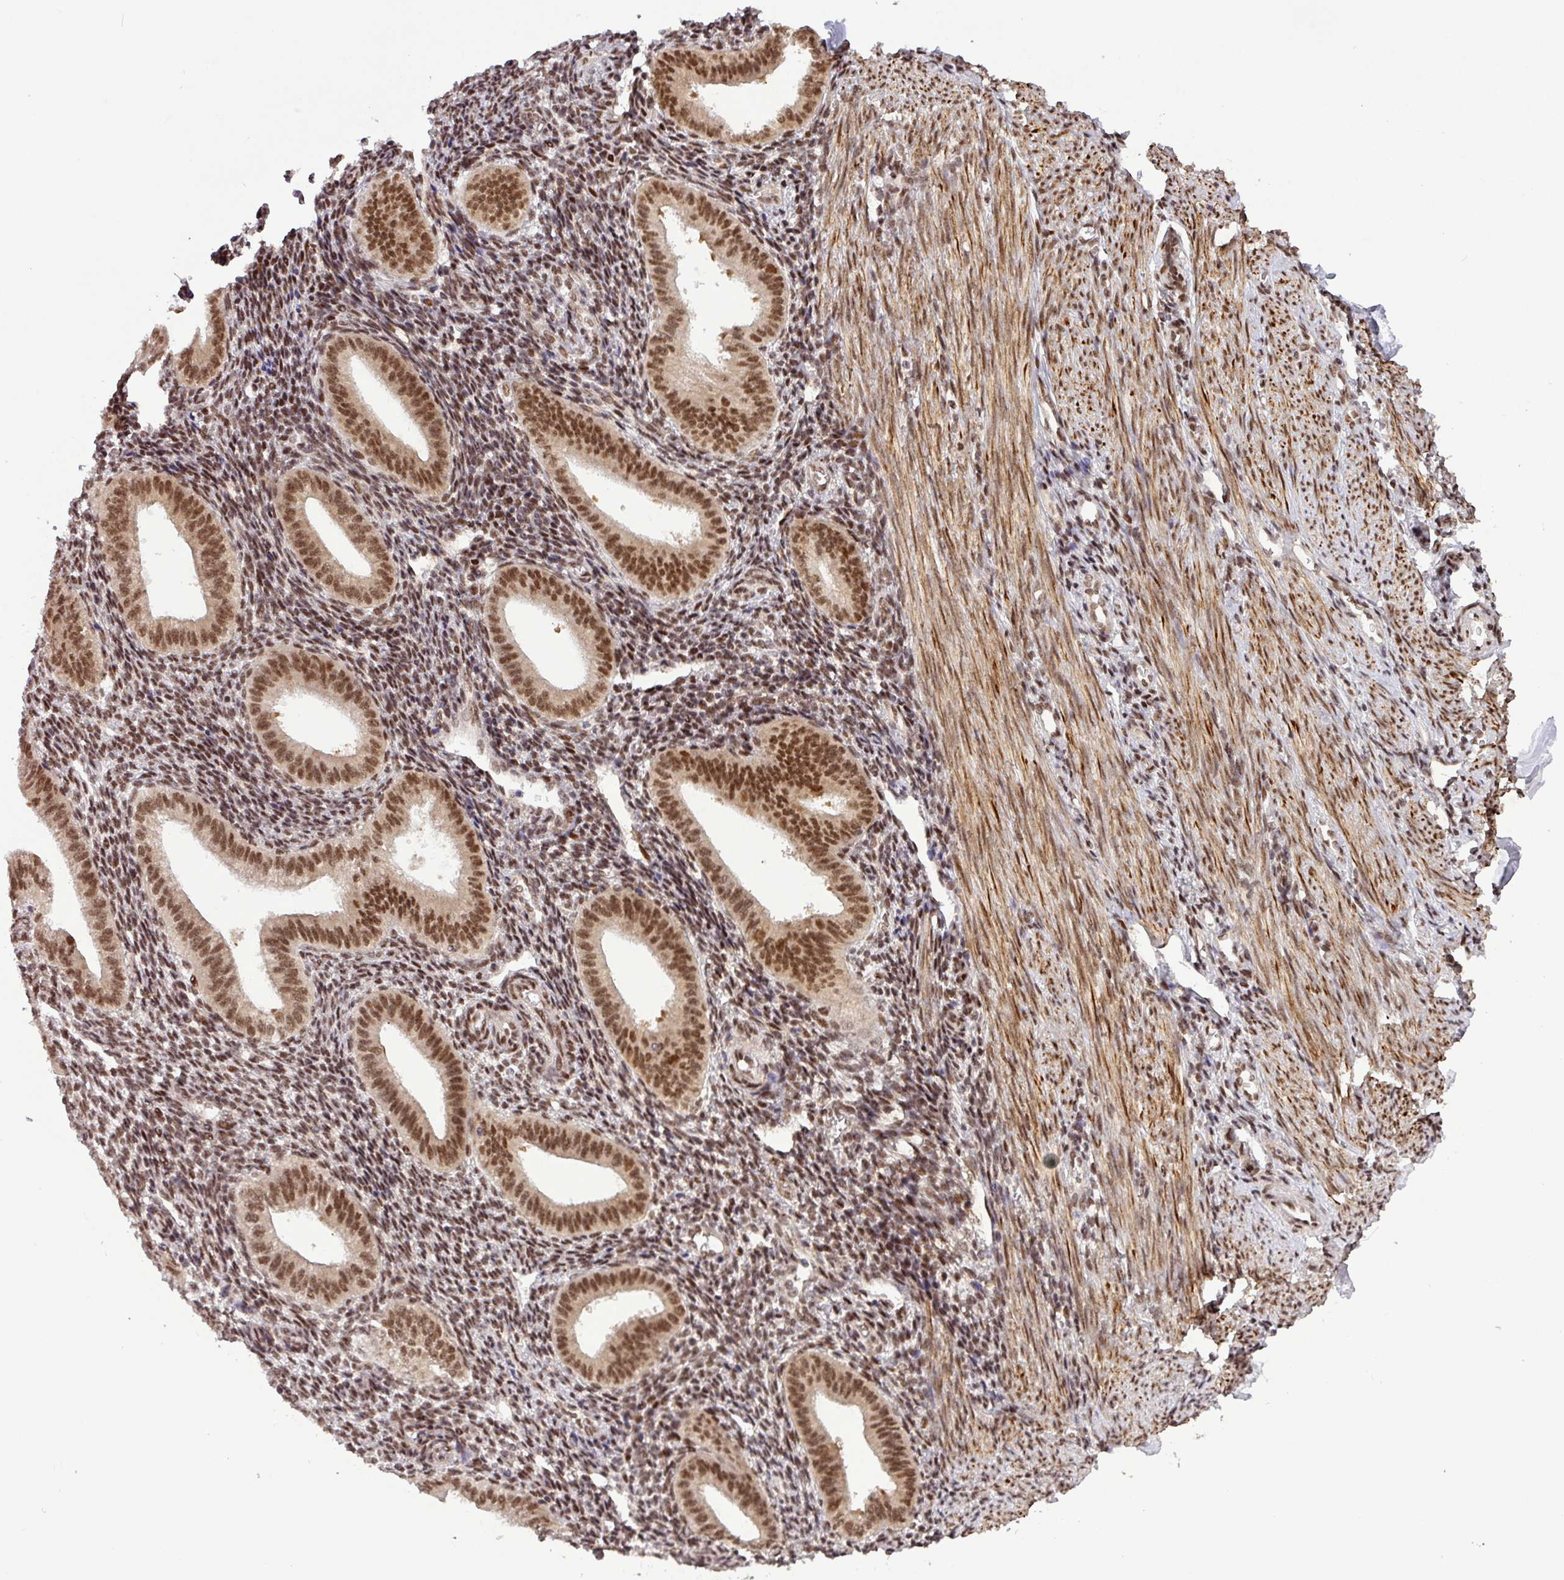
{"staining": {"intensity": "weak", "quantity": ">75%", "location": "nuclear"}, "tissue": "endometrium", "cell_type": "Cells in endometrial stroma", "image_type": "normal", "snomed": [{"axis": "morphology", "description": "Normal tissue, NOS"}, {"axis": "topography", "description": "Endometrium"}], "caption": "This image displays IHC staining of unremarkable human endometrium, with low weak nuclear positivity in about >75% of cells in endometrial stroma.", "gene": "SRSF2", "patient": {"sex": "female", "age": 34}}